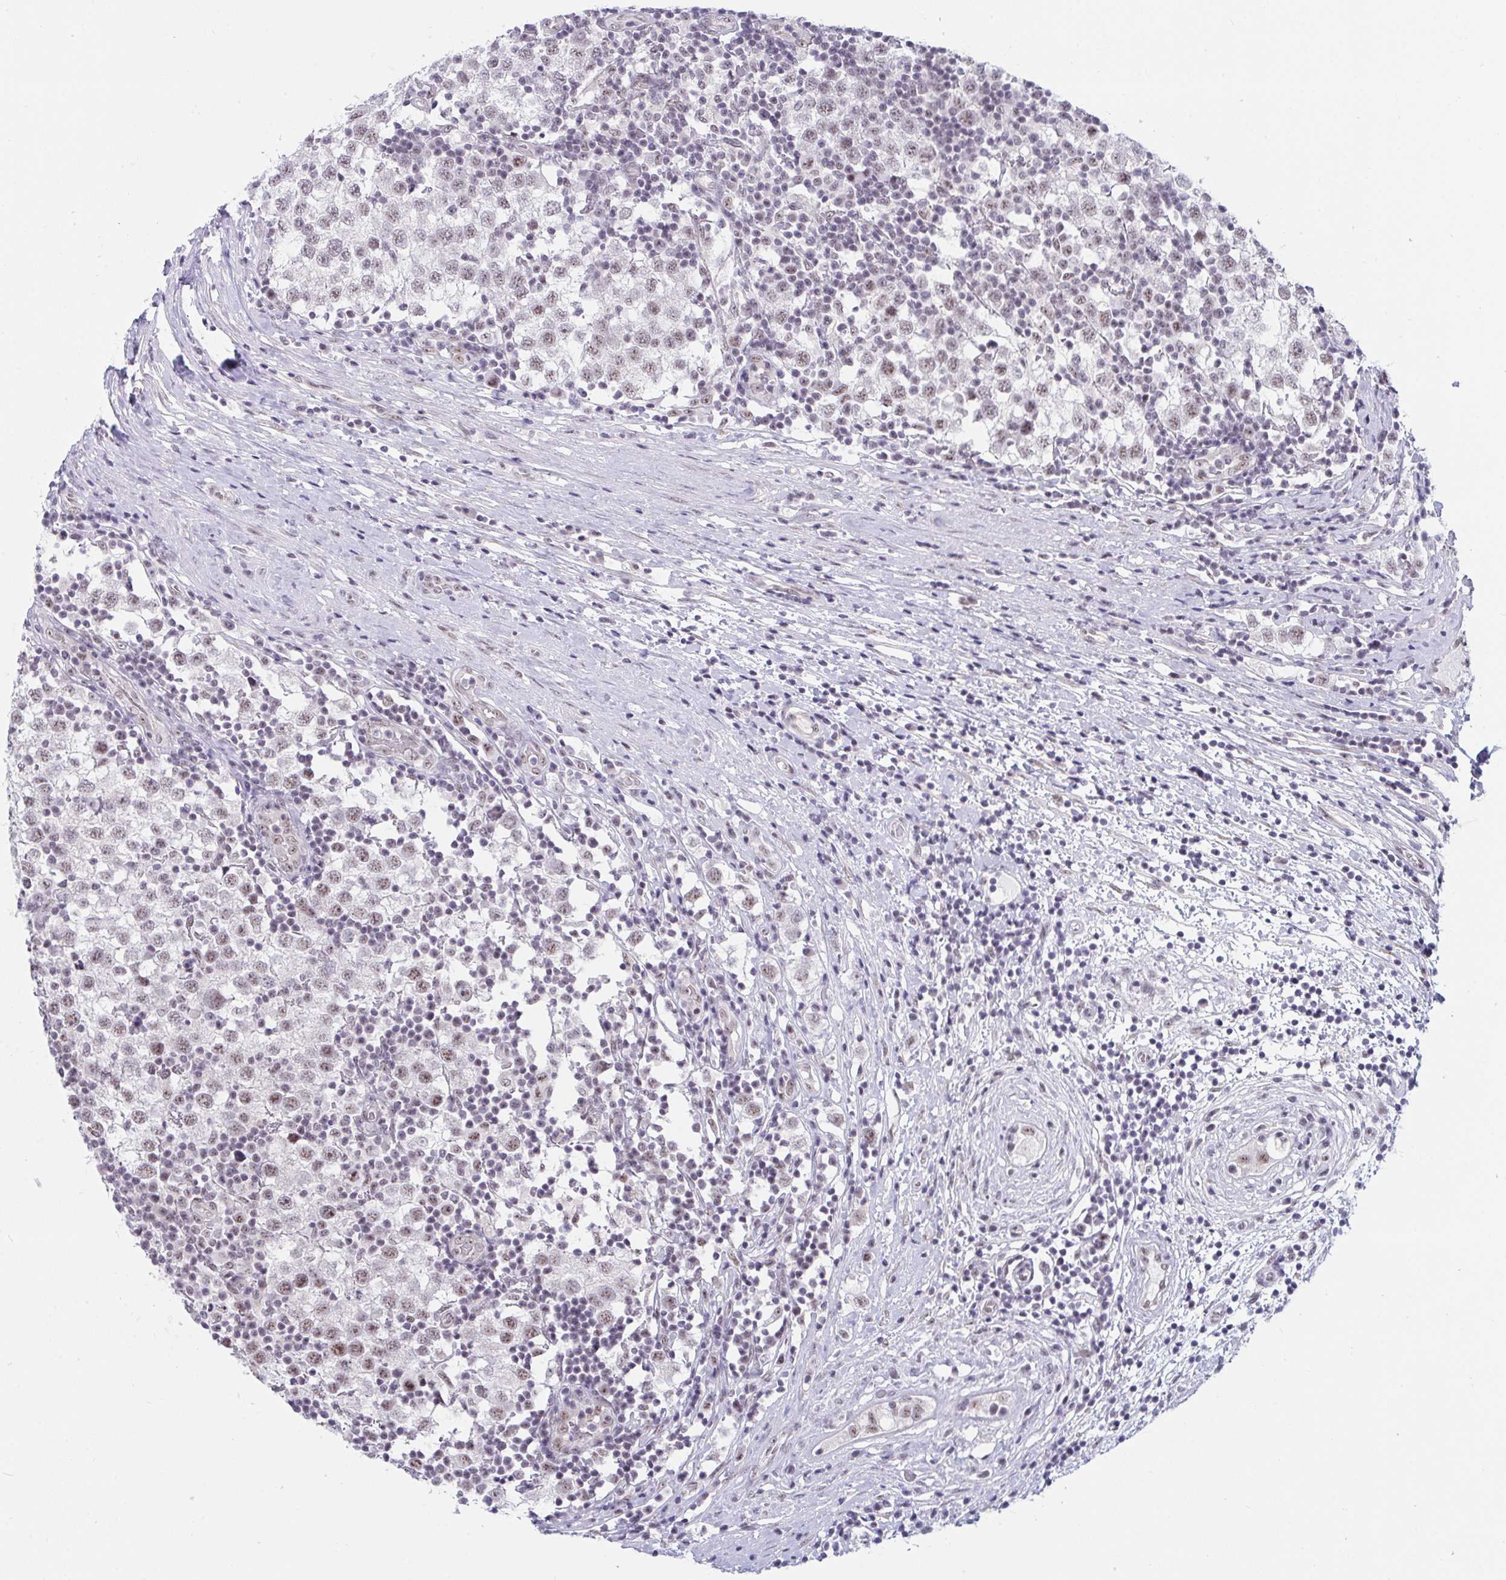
{"staining": {"intensity": "weak", "quantity": "25%-75%", "location": "nuclear"}, "tissue": "testis cancer", "cell_type": "Tumor cells", "image_type": "cancer", "snomed": [{"axis": "morphology", "description": "Seminoma, NOS"}, {"axis": "topography", "description": "Testis"}], "caption": "Brown immunohistochemical staining in human testis cancer demonstrates weak nuclear positivity in approximately 25%-75% of tumor cells. The staining was performed using DAB (3,3'-diaminobenzidine) to visualize the protein expression in brown, while the nuclei were stained in blue with hematoxylin (Magnification: 20x).", "gene": "PRR14", "patient": {"sex": "male", "age": 34}}